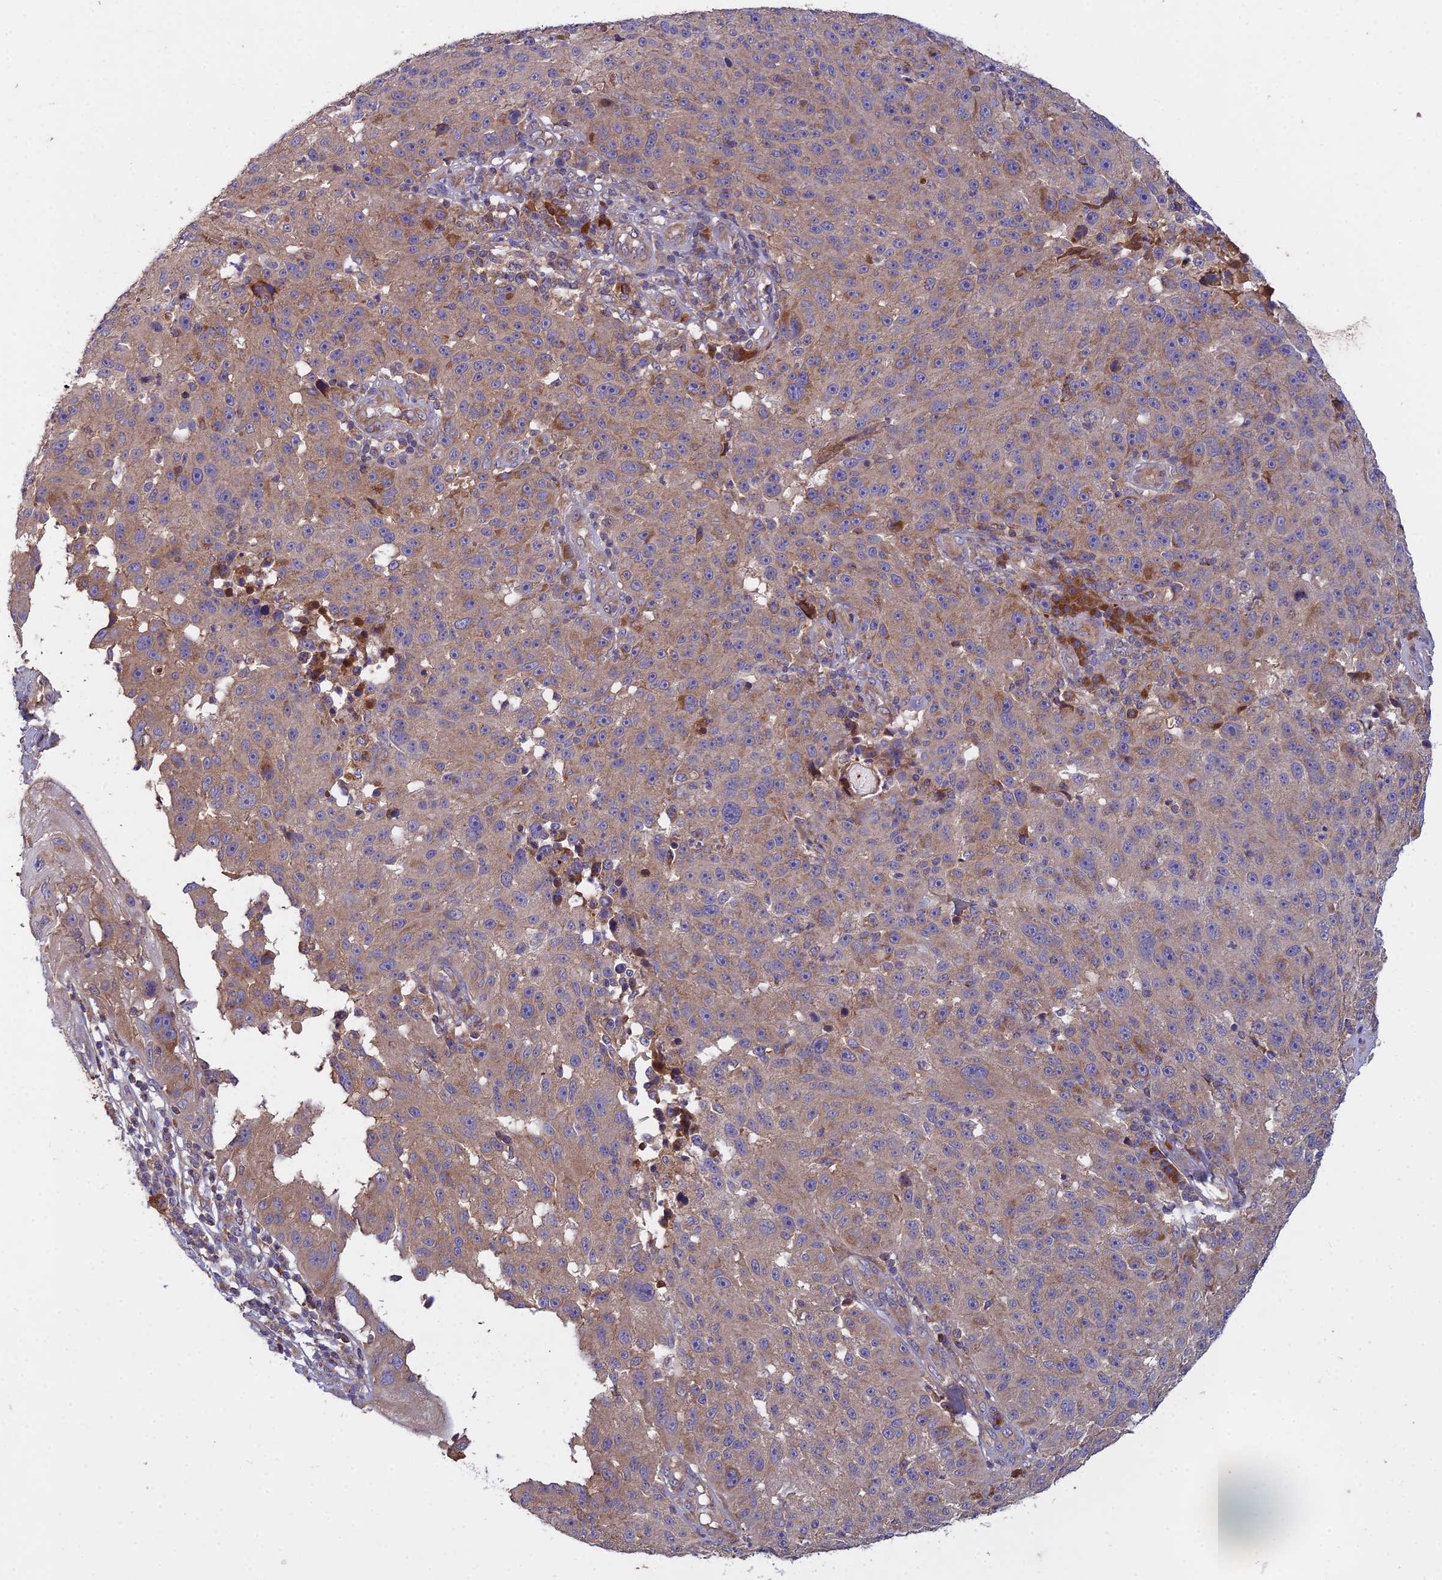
{"staining": {"intensity": "weak", "quantity": ">75%", "location": "cytoplasmic/membranous"}, "tissue": "melanoma", "cell_type": "Tumor cells", "image_type": "cancer", "snomed": [{"axis": "morphology", "description": "Malignant melanoma, NOS"}, {"axis": "topography", "description": "Skin"}], "caption": "Immunohistochemistry (IHC) histopathology image of neoplastic tissue: human malignant melanoma stained using immunohistochemistry (IHC) reveals low levels of weak protein expression localized specifically in the cytoplasmic/membranous of tumor cells, appearing as a cytoplasmic/membranous brown color.", "gene": "CCDC167", "patient": {"sex": "male", "age": 53}}